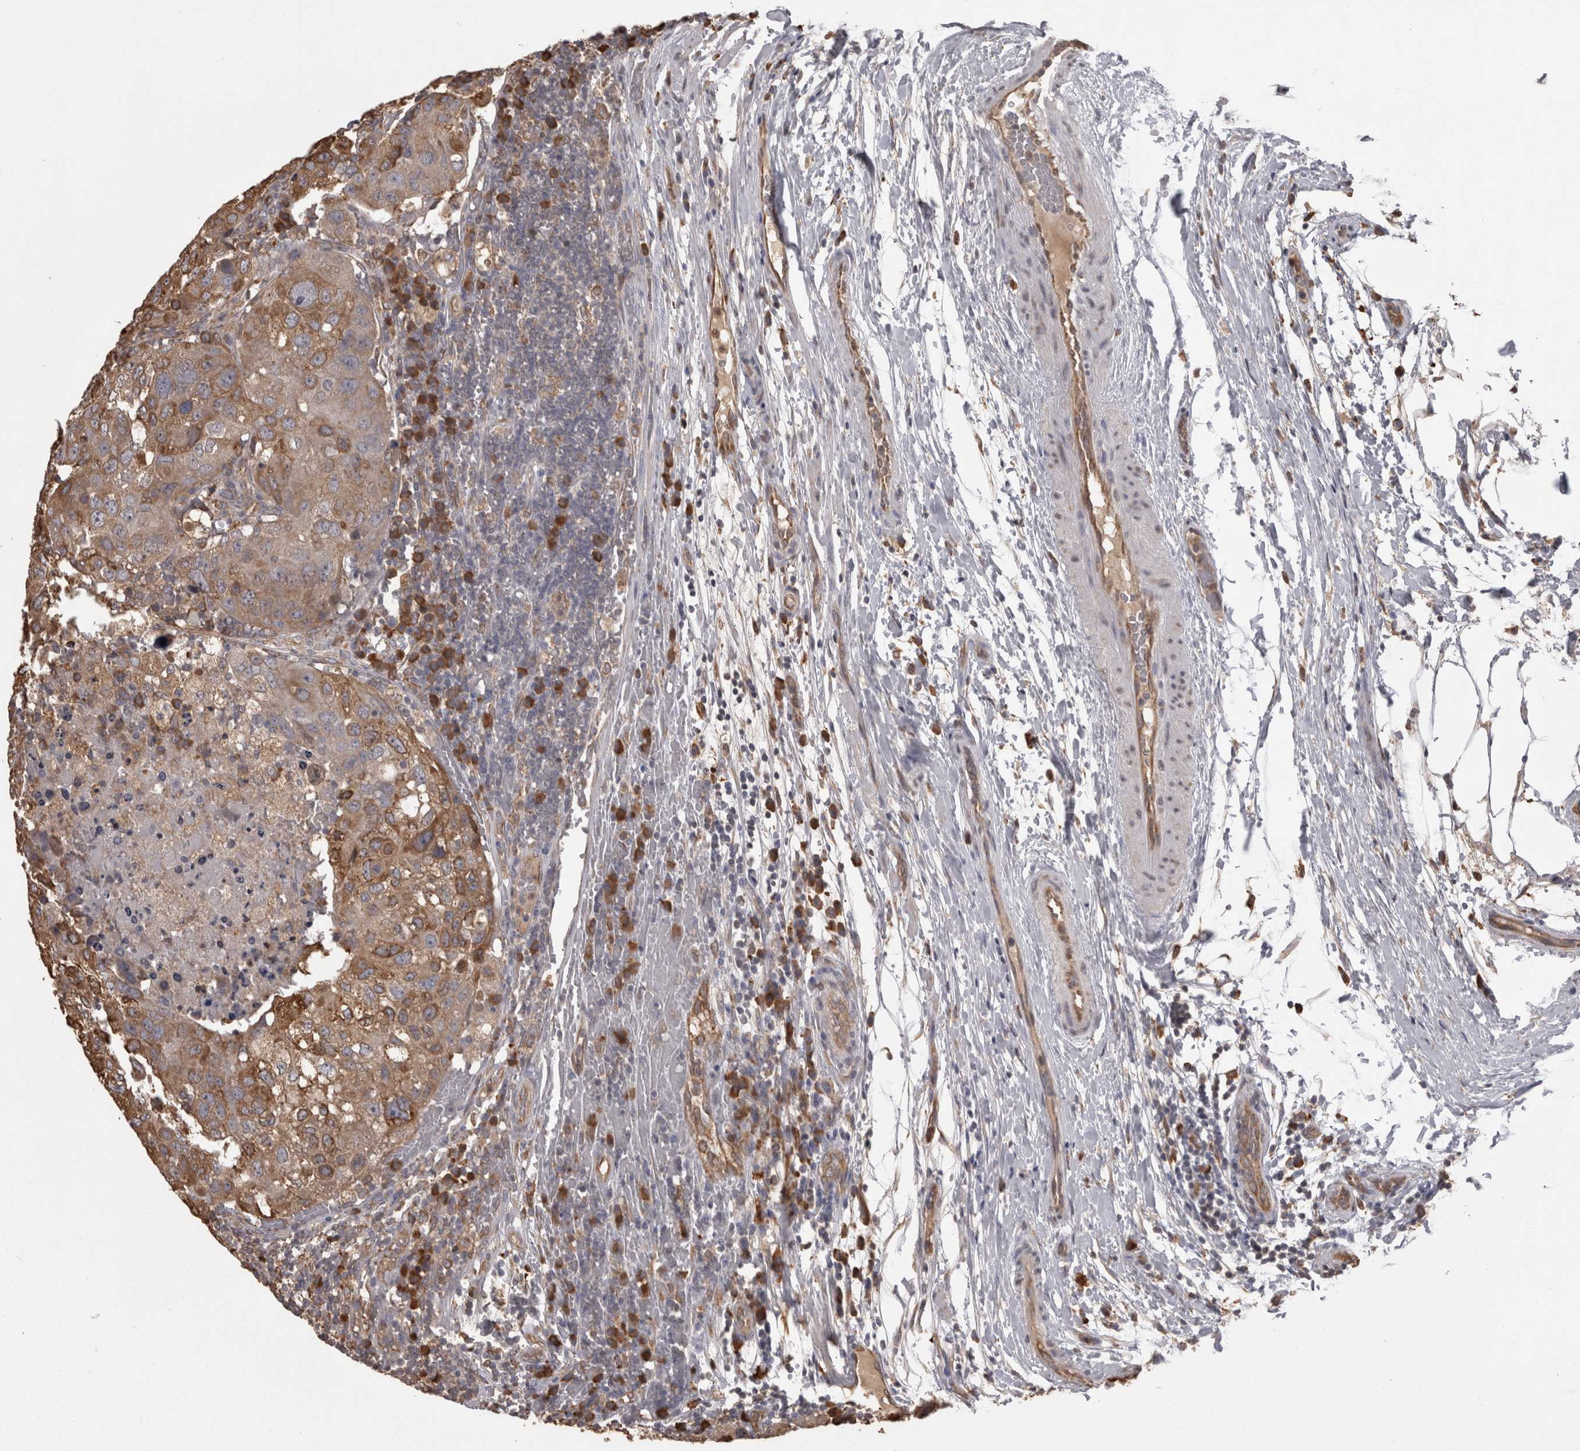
{"staining": {"intensity": "moderate", "quantity": ">75%", "location": "cytoplasmic/membranous"}, "tissue": "urothelial cancer", "cell_type": "Tumor cells", "image_type": "cancer", "snomed": [{"axis": "morphology", "description": "Urothelial carcinoma, High grade"}, {"axis": "topography", "description": "Lymph node"}, {"axis": "topography", "description": "Urinary bladder"}], "caption": "This histopathology image reveals IHC staining of human high-grade urothelial carcinoma, with medium moderate cytoplasmic/membranous staining in about >75% of tumor cells.", "gene": "PON2", "patient": {"sex": "male", "age": 51}}